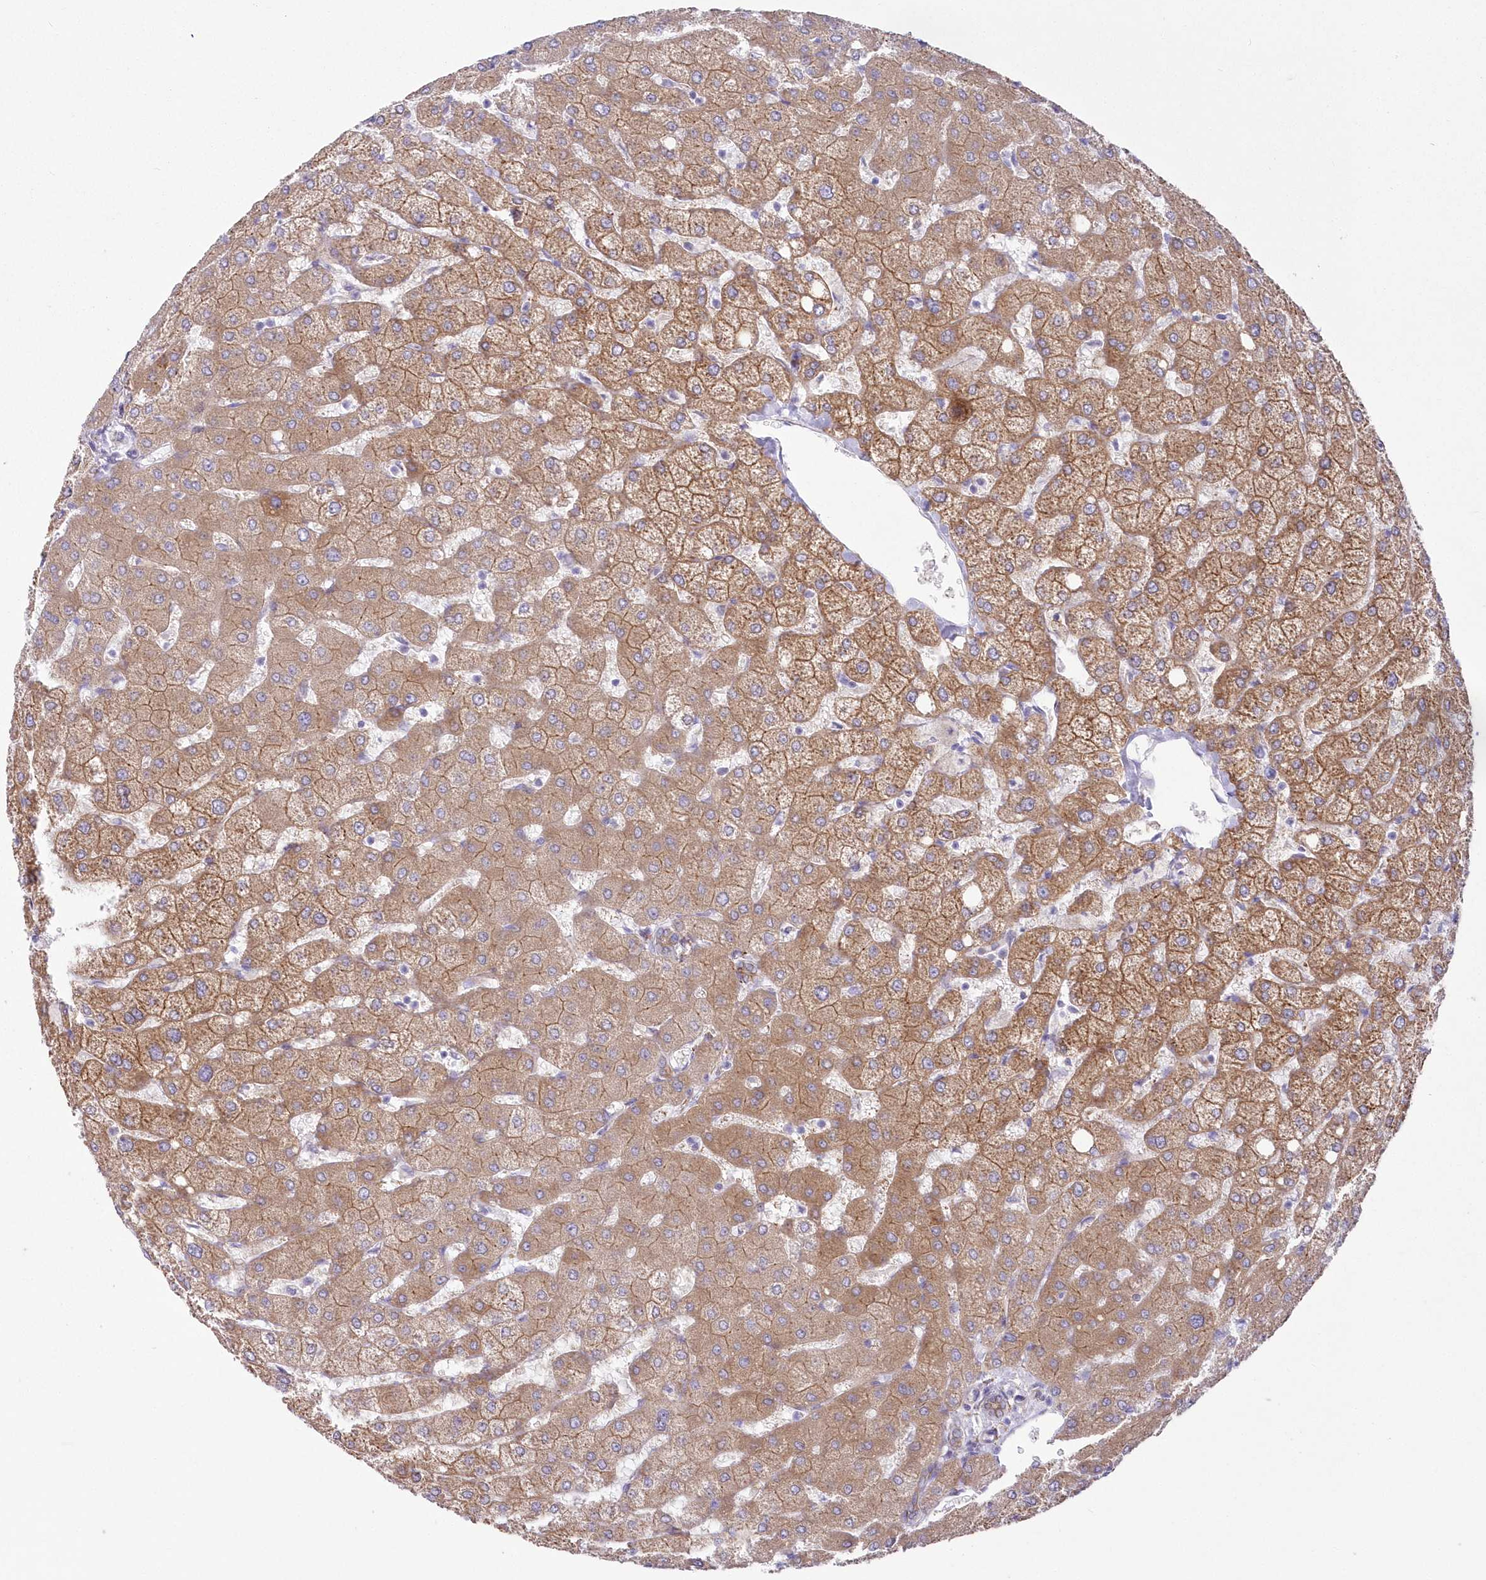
{"staining": {"intensity": "weak", "quantity": "25%-75%", "location": "cytoplasmic/membranous"}, "tissue": "liver", "cell_type": "Cholangiocytes", "image_type": "normal", "snomed": [{"axis": "morphology", "description": "Normal tissue, NOS"}, {"axis": "topography", "description": "Liver"}], "caption": "Brown immunohistochemical staining in normal human liver reveals weak cytoplasmic/membranous expression in about 25%-75% of cholangiocytes.", "gene": "YTHDC2", "patient": {"sex": "female", "age": 54}}